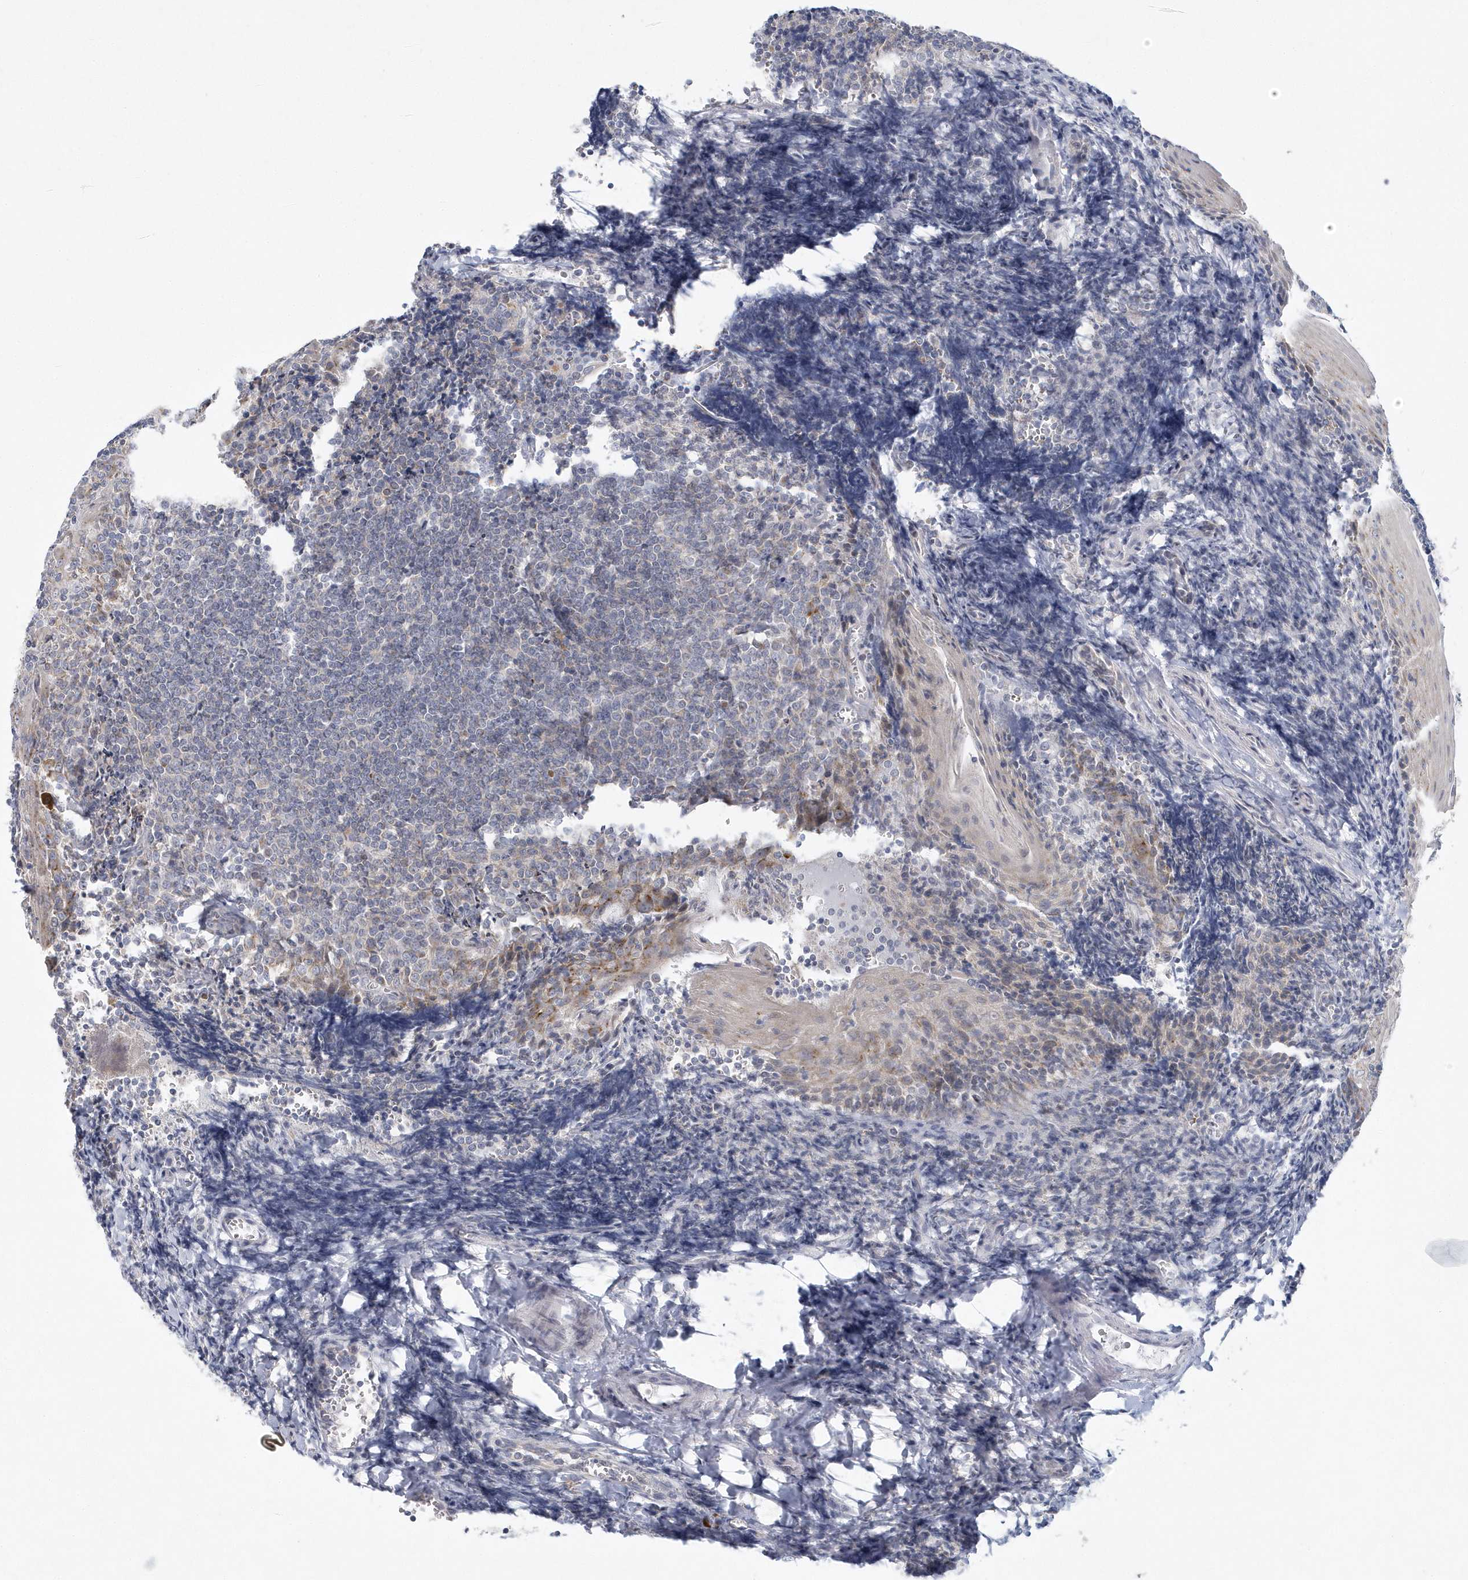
{"staining": {"intensity": "negative", "quantity": "none", "location": "none"}, "tissue": "tonsil", "cell_type": "Germinal center cells", "image_type": "normal", "snomed": [{"axis": "morphology", "description": "Normal tissue, NOS"}, {"axis": "topography", "description": "Tonsil"}], "caption": "Germinal center cells show no significant protein expression in normal tonsil. (DAB immunohistochemistry, high magnification).", "gene": "NIPAL1", "patient": {"sex": "male", "age": 27}}